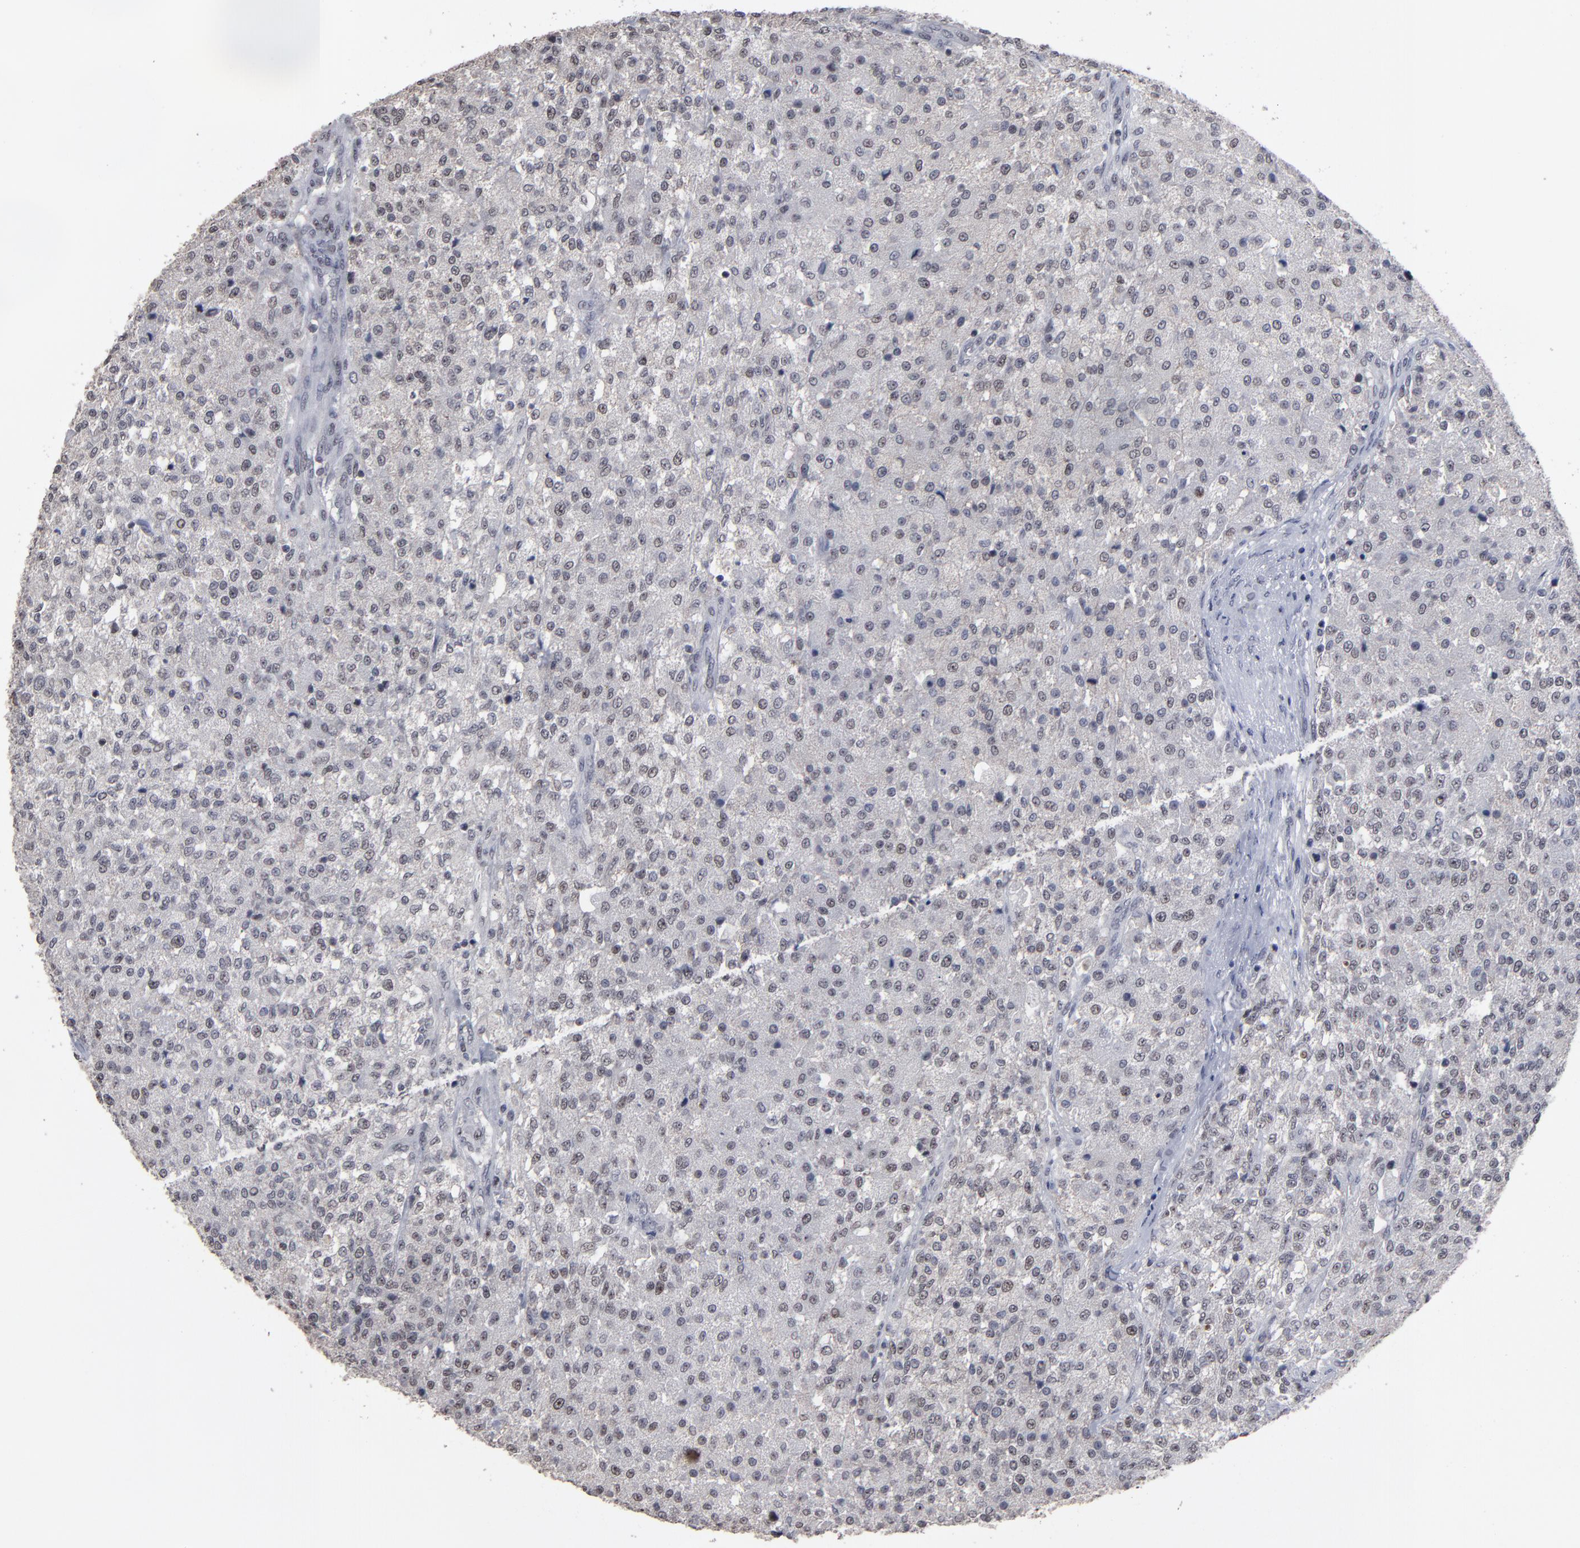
{"staining": {"intensity": "negative", "quantity": "none", "location": "none"}, "tissue": "testis cancer", "cell_type": "Tumor cells", "image_type": "cancer", "snomed": [{"axis": "morphology", "description": "Seminoma, NOS"}, {"axis": "topography", "description": "Testis"}], "caption": "Immunohistochemistry of human testis cancer (seminoma) demonstrates no positivity in tumor cells.", "gene": "SSRP1", "patient": {"sex": "male", "age": 59}}